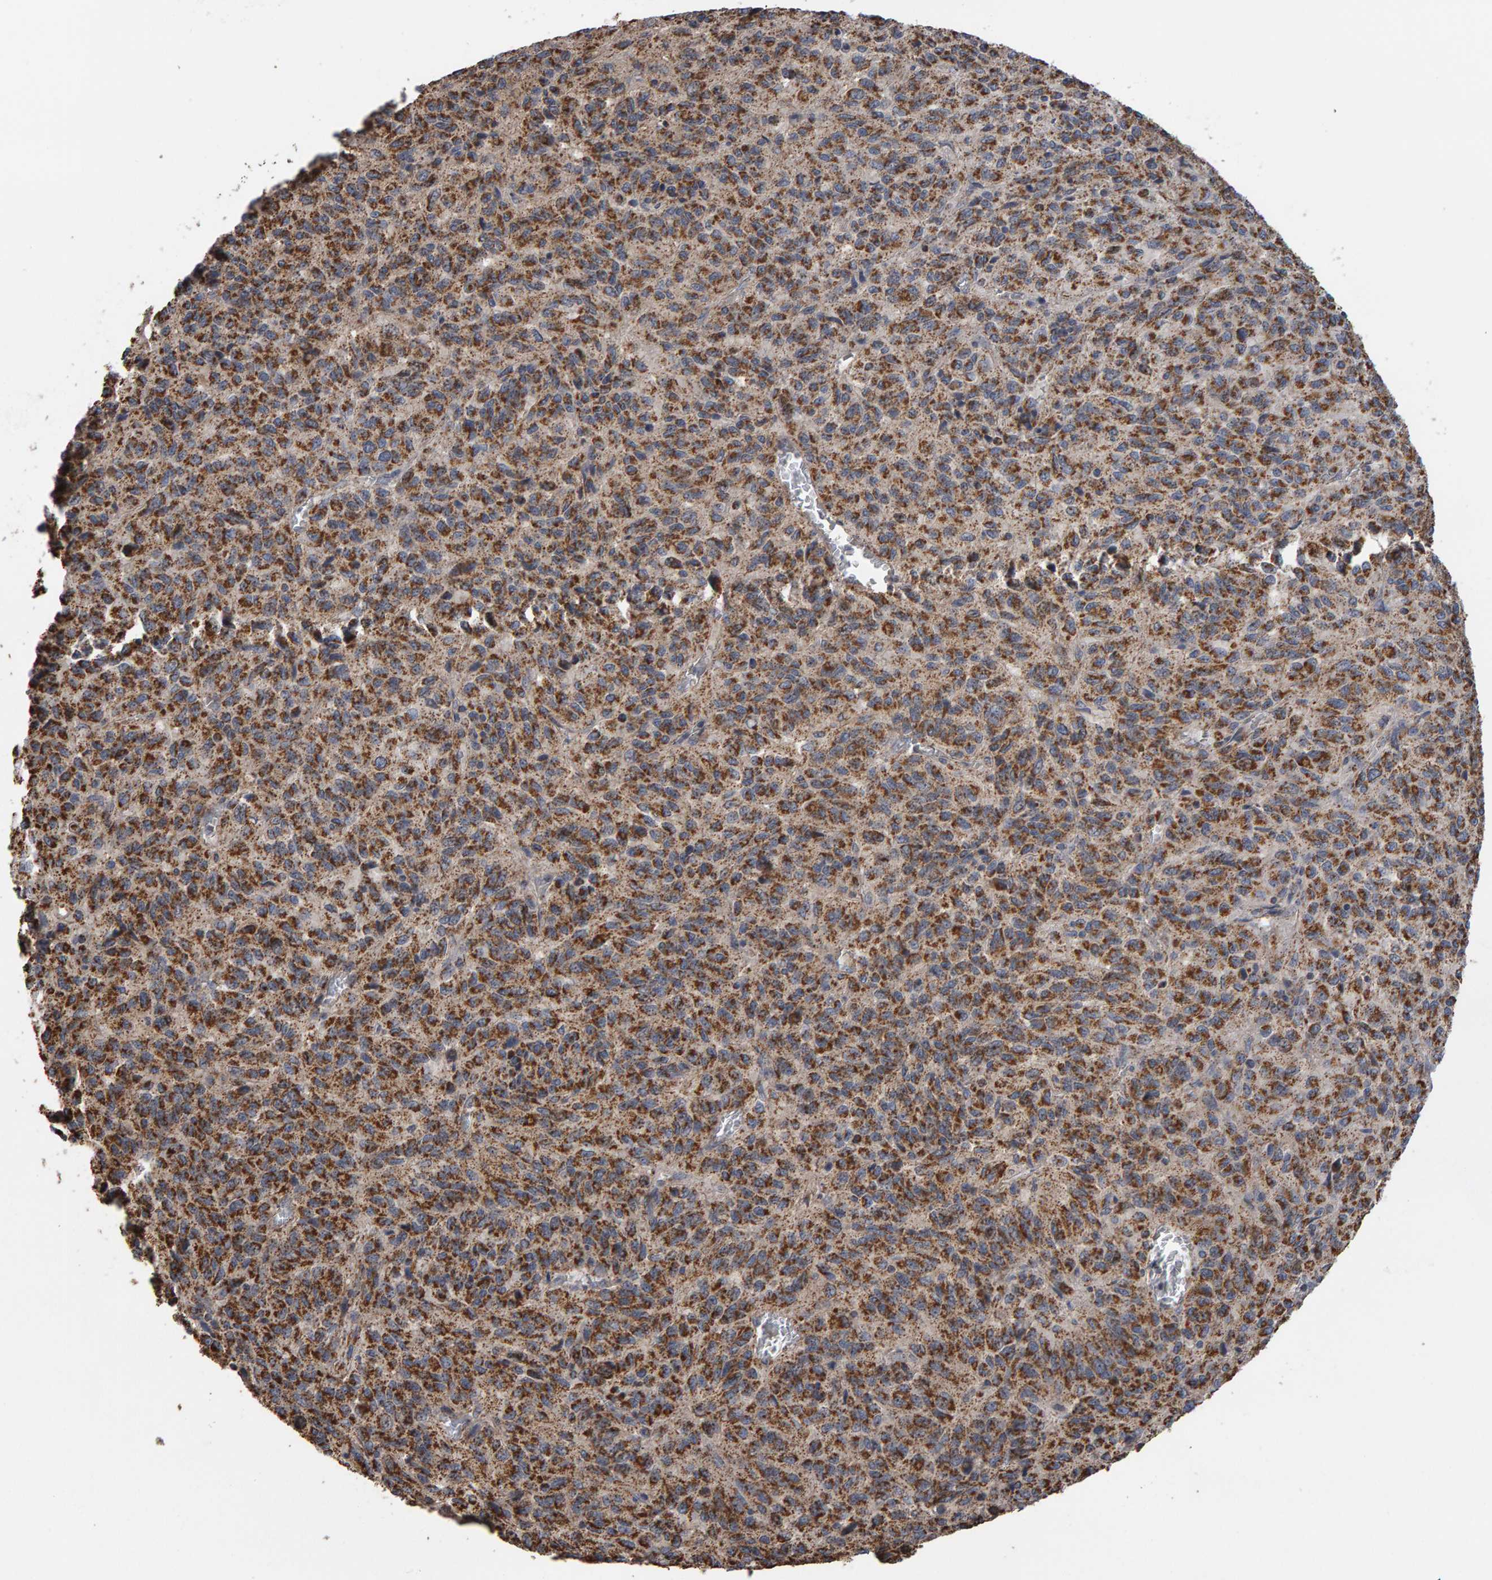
{"staining": {"intensity": "strong", "quantity": ">75%", "location": "cytoplasmic/membranous"}, "tissue": "melanoma", "cell_type": "Tumor cells", "image_type": "cancer", "snomed": [{"axis": "morphology", "description": "Malignant melanoma, Metastatic site"}, {"axis": "topography", "description": "Lung"}], "caption": "This photomicrograph displays immunohistochemistry staining of human melanoma, with high strong cytoplasmic/membranous staining in approximately >75% of tumor cells.", "gene": "TOM1L1", "patient": {"sex": "male", "age": 64}}